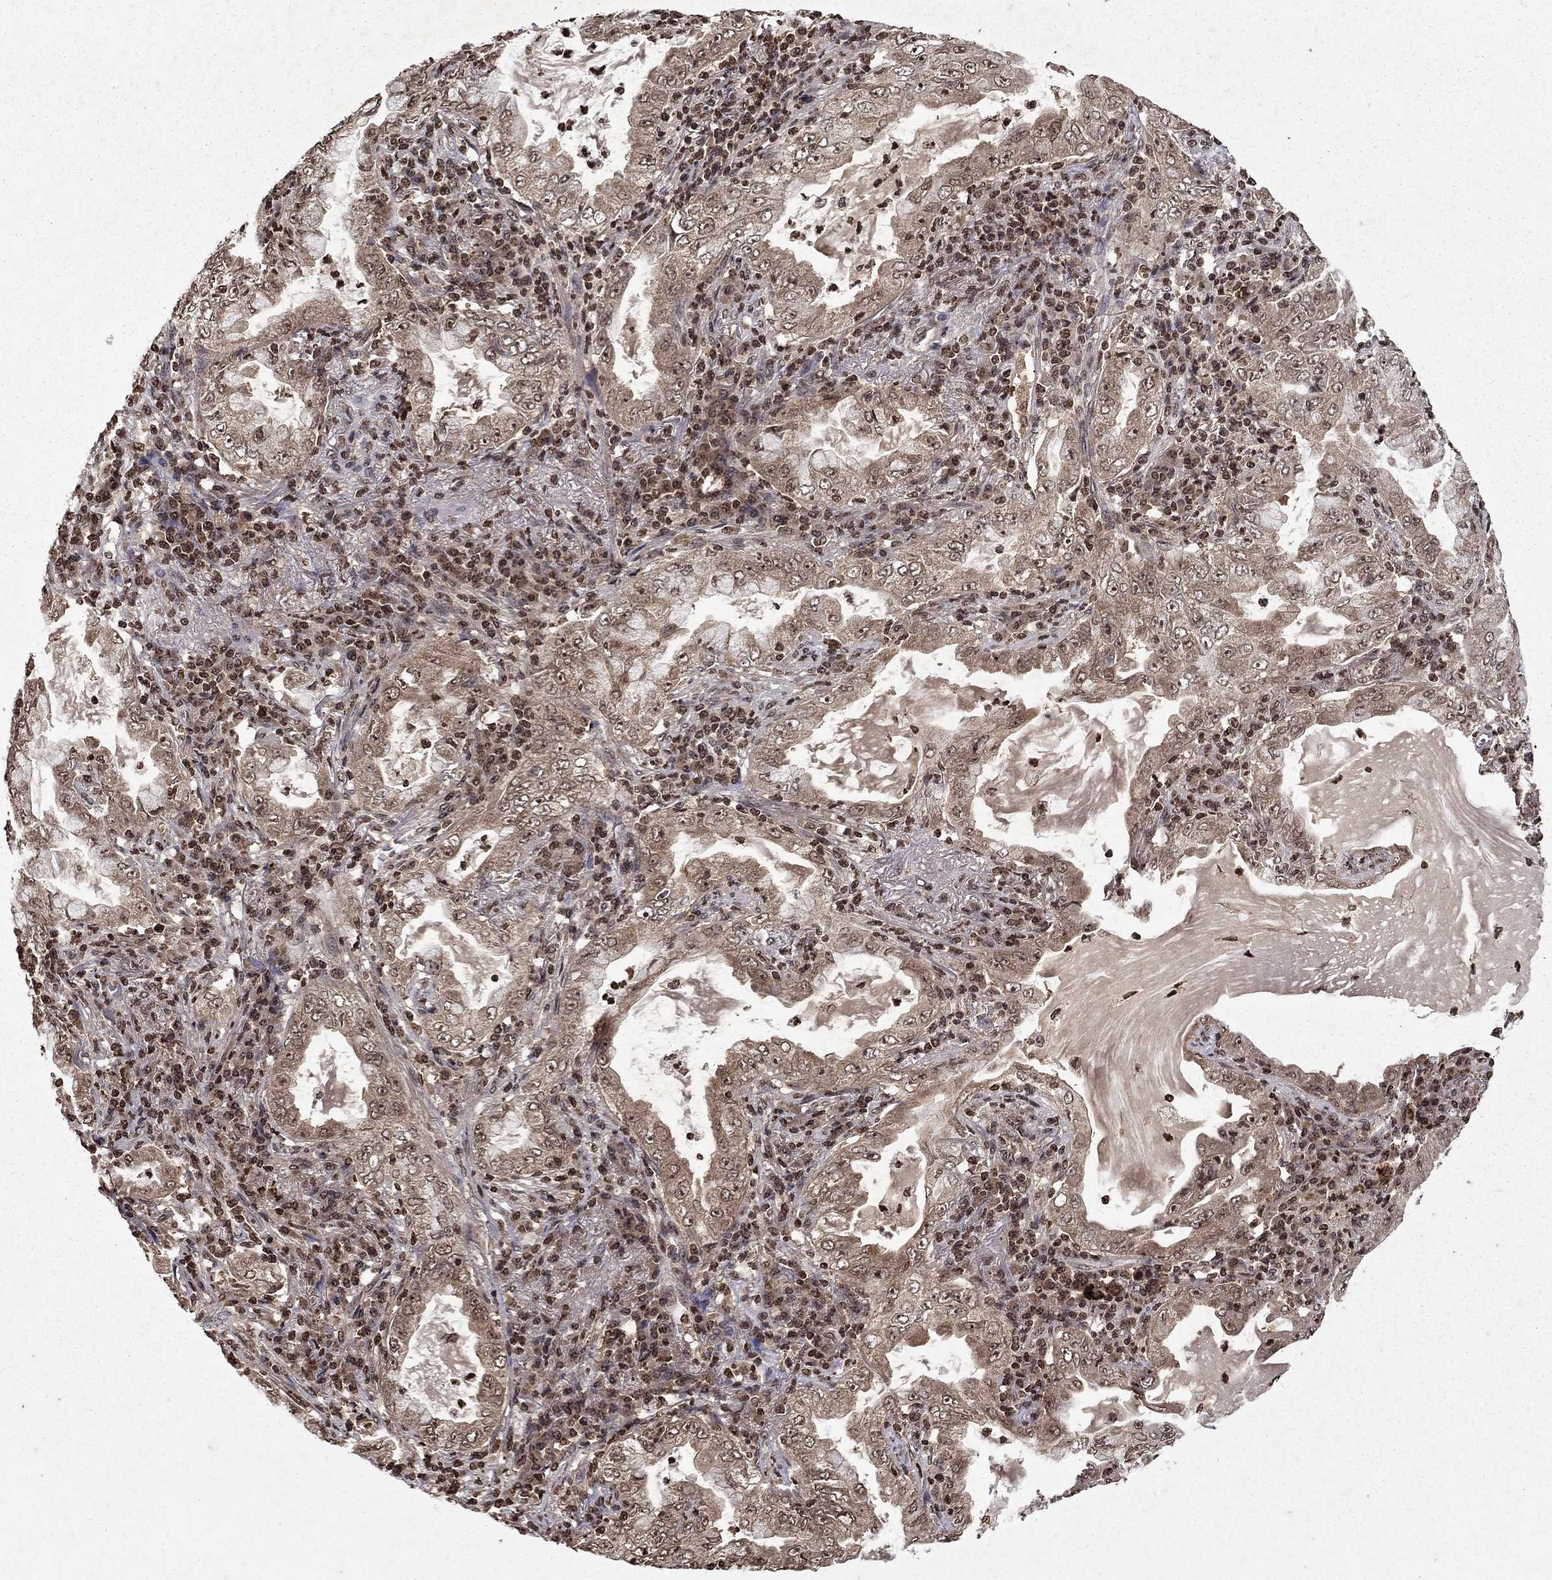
{"staining": {"intensity": "weak", "quantity": "25%-75%", "location": "cytoplasmic/membranous"}, "tissue": "lung cancer", "cell_type": "Tumor cells", "image_type": "cancer", "snomed": [{"axis": "morphology", "description": "Adenocarcinoma, NOS"}, {"axis": "topography", "description": "Lung"}], "caption": "Adenocarcinoma (lung) tissue displays weak cytoplasmic/membranous expression in about 25%-75% of tumor cells, visualized by immunohistochemistry.", "gene": "PIN4", "patient": {"sex": "female", "age": 73}}